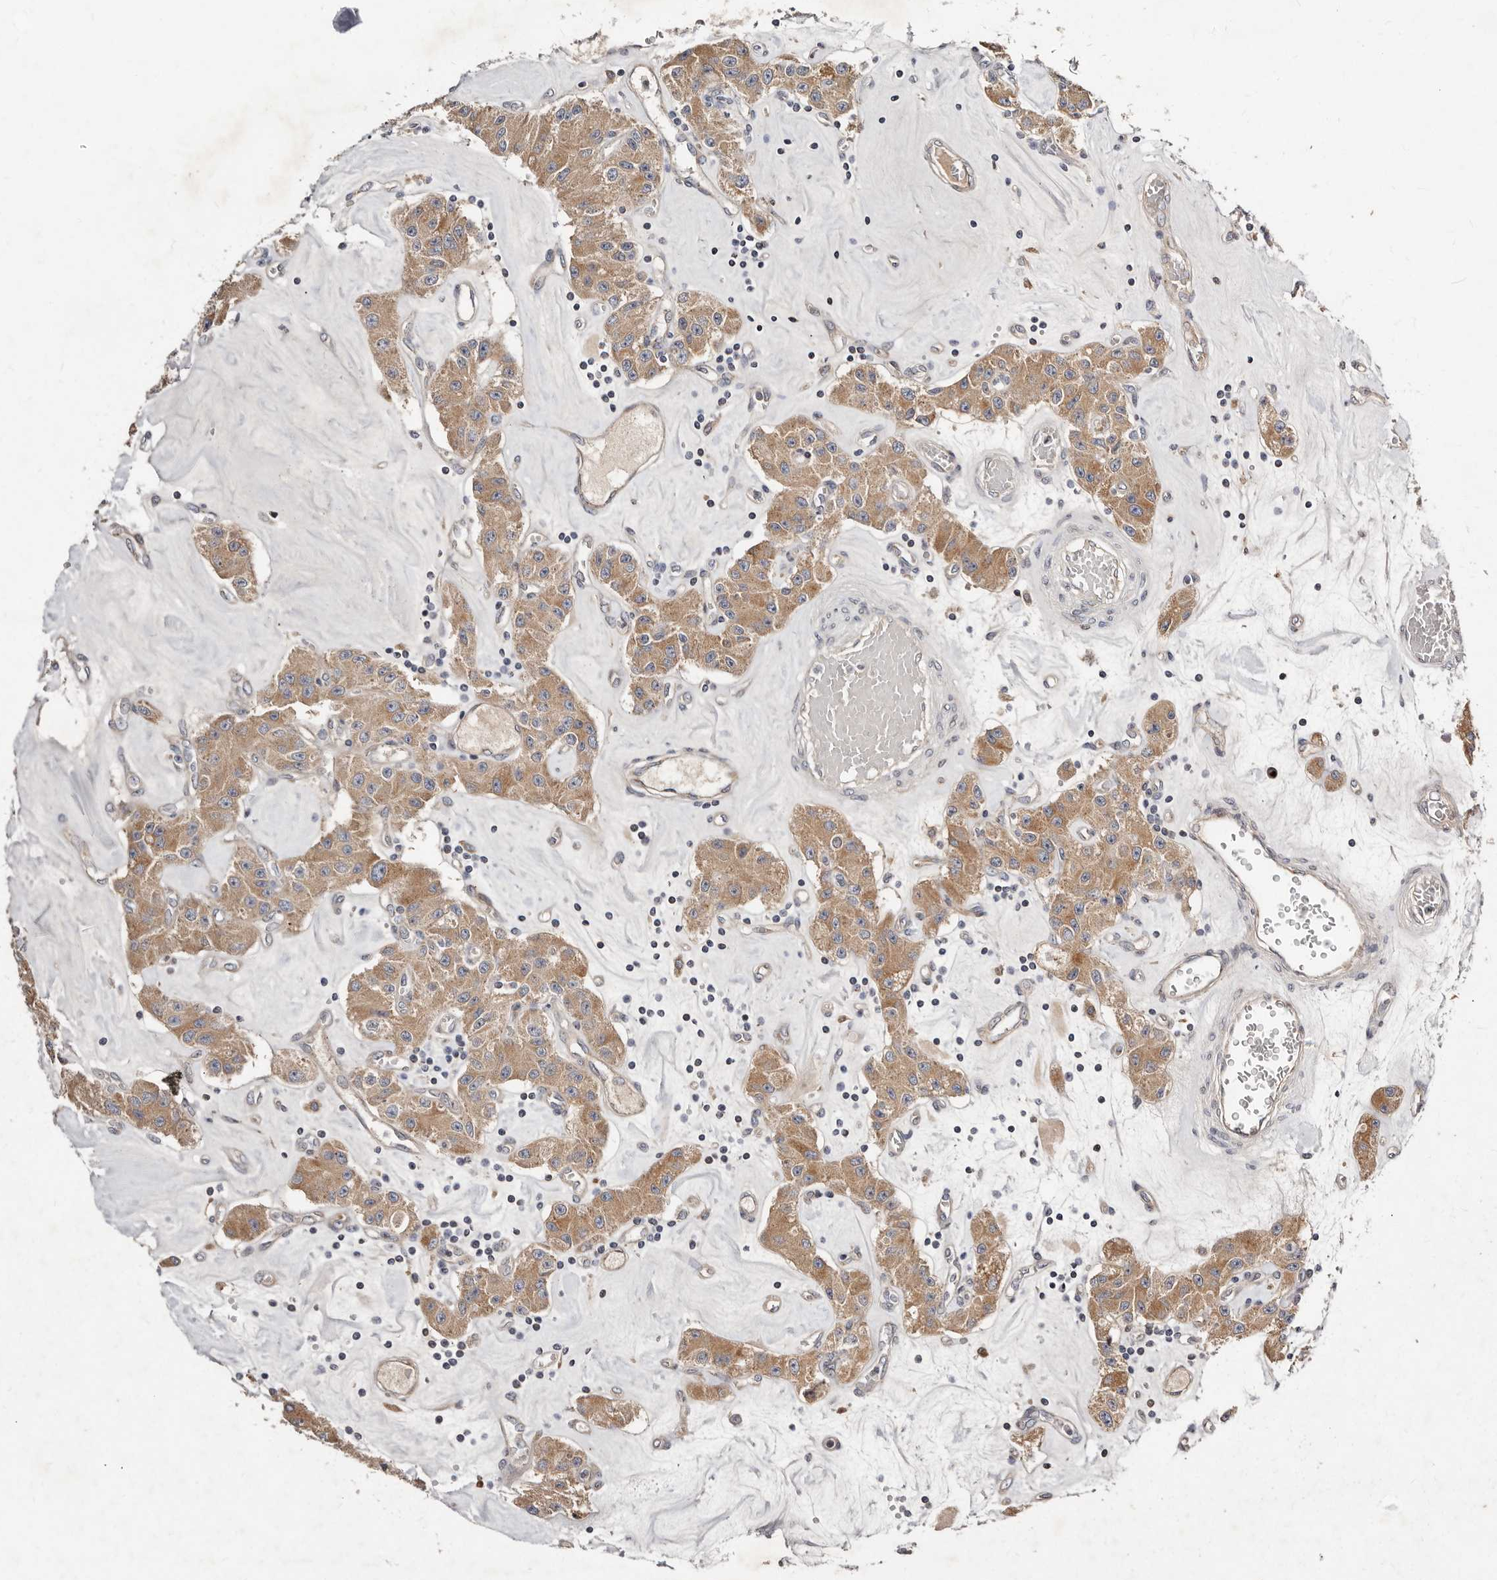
{"staining": {"intensity": "moderate", "quantity": ">75%", "location": "cytoplasmic/membranous"}, "tissue": "carcinoid", "cell_type": "Tumor cells", "image_type": "cancer", "snomed": [{"axis": "morphology", "description": "Carcinoid, malignant, NOS"}, {"axis": "topography", "description": "Pancreas"}], "caption": "This is a micrograph of immunohistochemistry (IHC) staining of carcinoid (malignant), which shows moderate expression in the cytoplasmic/membranous of tumor cells.", "gene": "DACT2", "patient": {"sex": "male", "age": 41}}